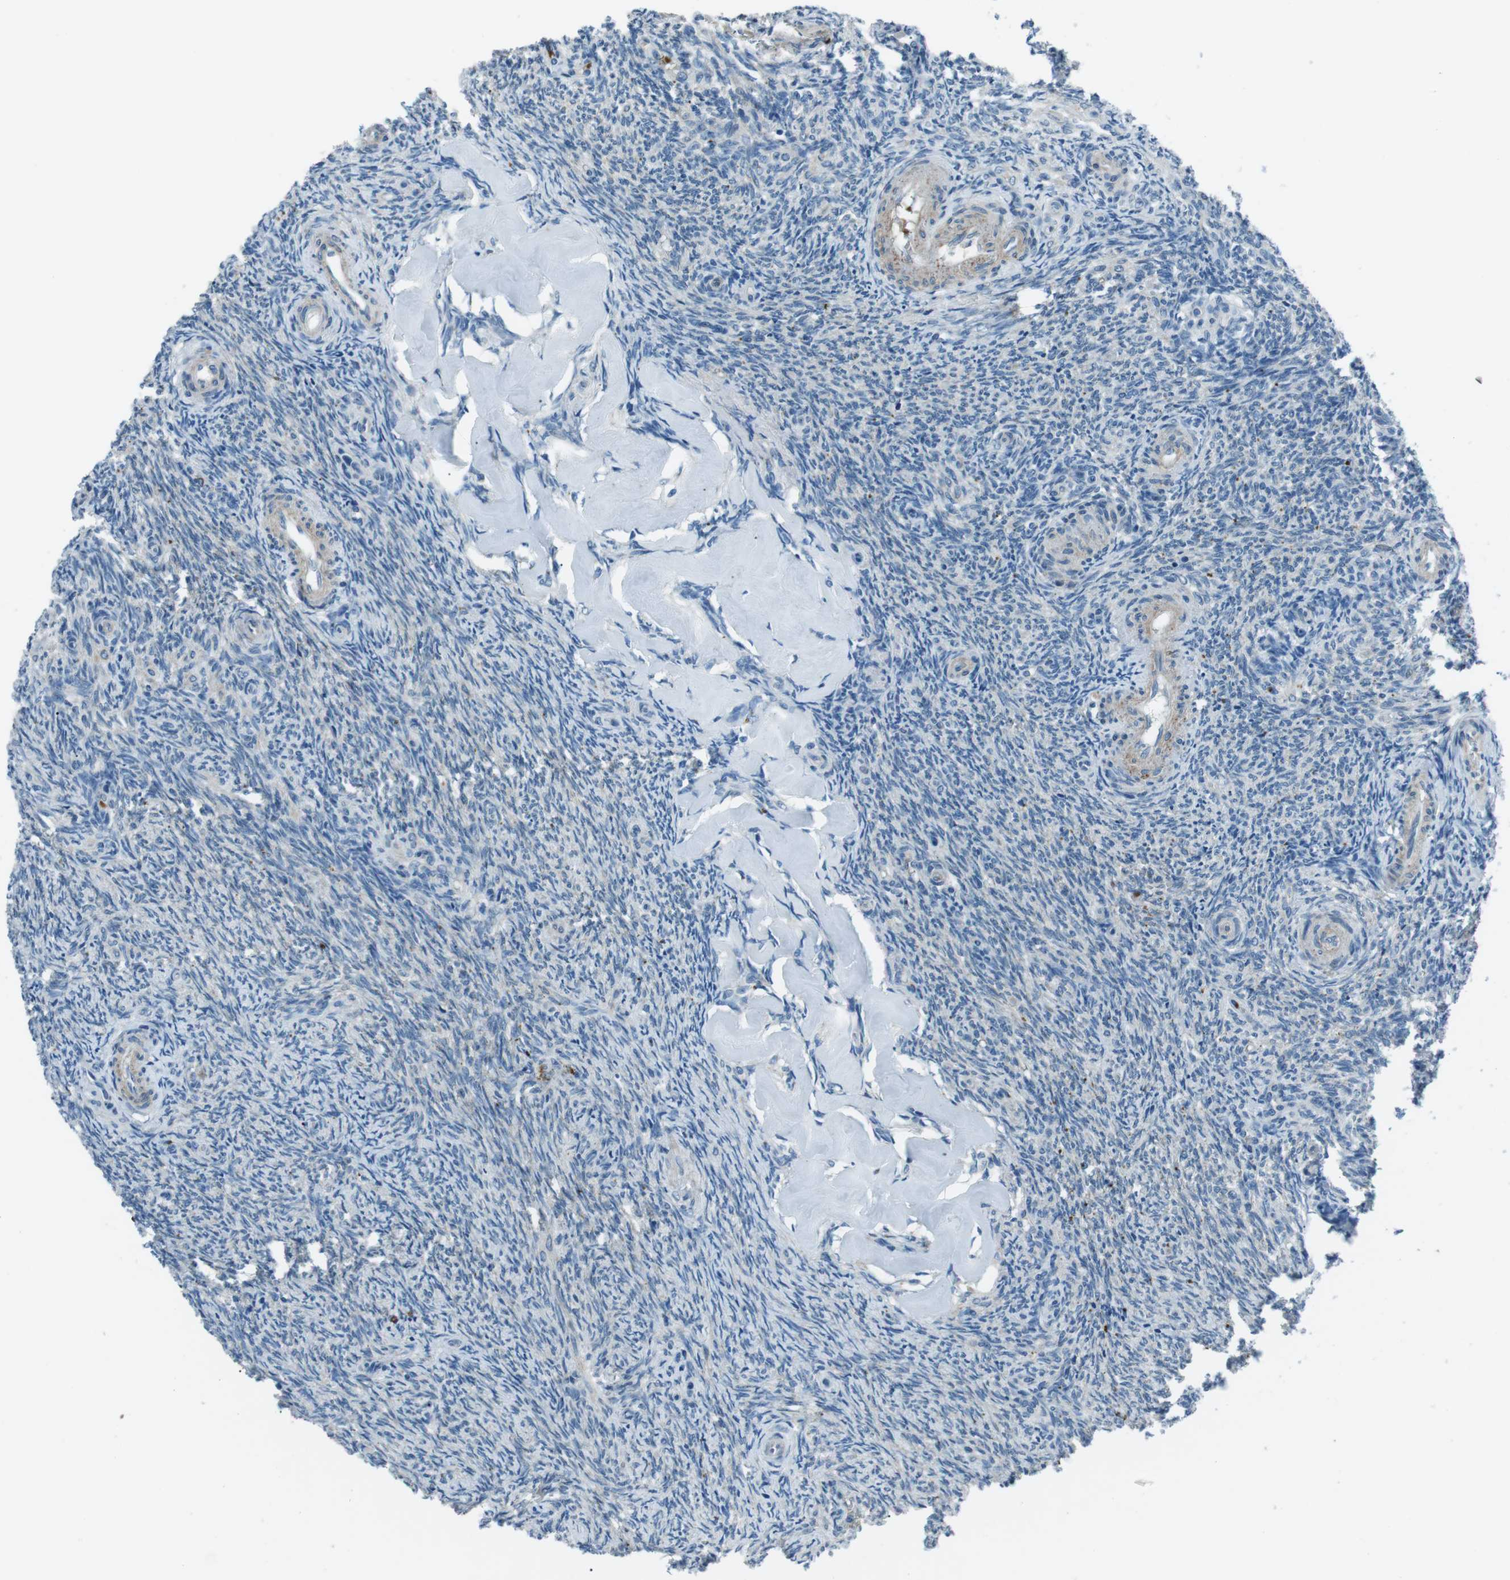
{"staining": {"intensity": "weak", "quantity": "<25%", "location": "cytoplasmic/membranous"}, "tissue": "ovary", "cell_type": "Follicle cells", "image_type": "normal", "snomed": [{"axis": "morphology", "description": "Normal tissue, NOS"}, {"axis": "topography", "description": "Ovary"}], "caption": "Immunohistochemistry (IHC) of normal human ovary exhibits no positivity in follicle cells. (DAB (3,3'-diaminobenzidine) immunohistochemistry (IHC) with hematoxylin counter stain).", "gene": "ST6GAL1", "patient": {"sex": "female", "age": 41}}